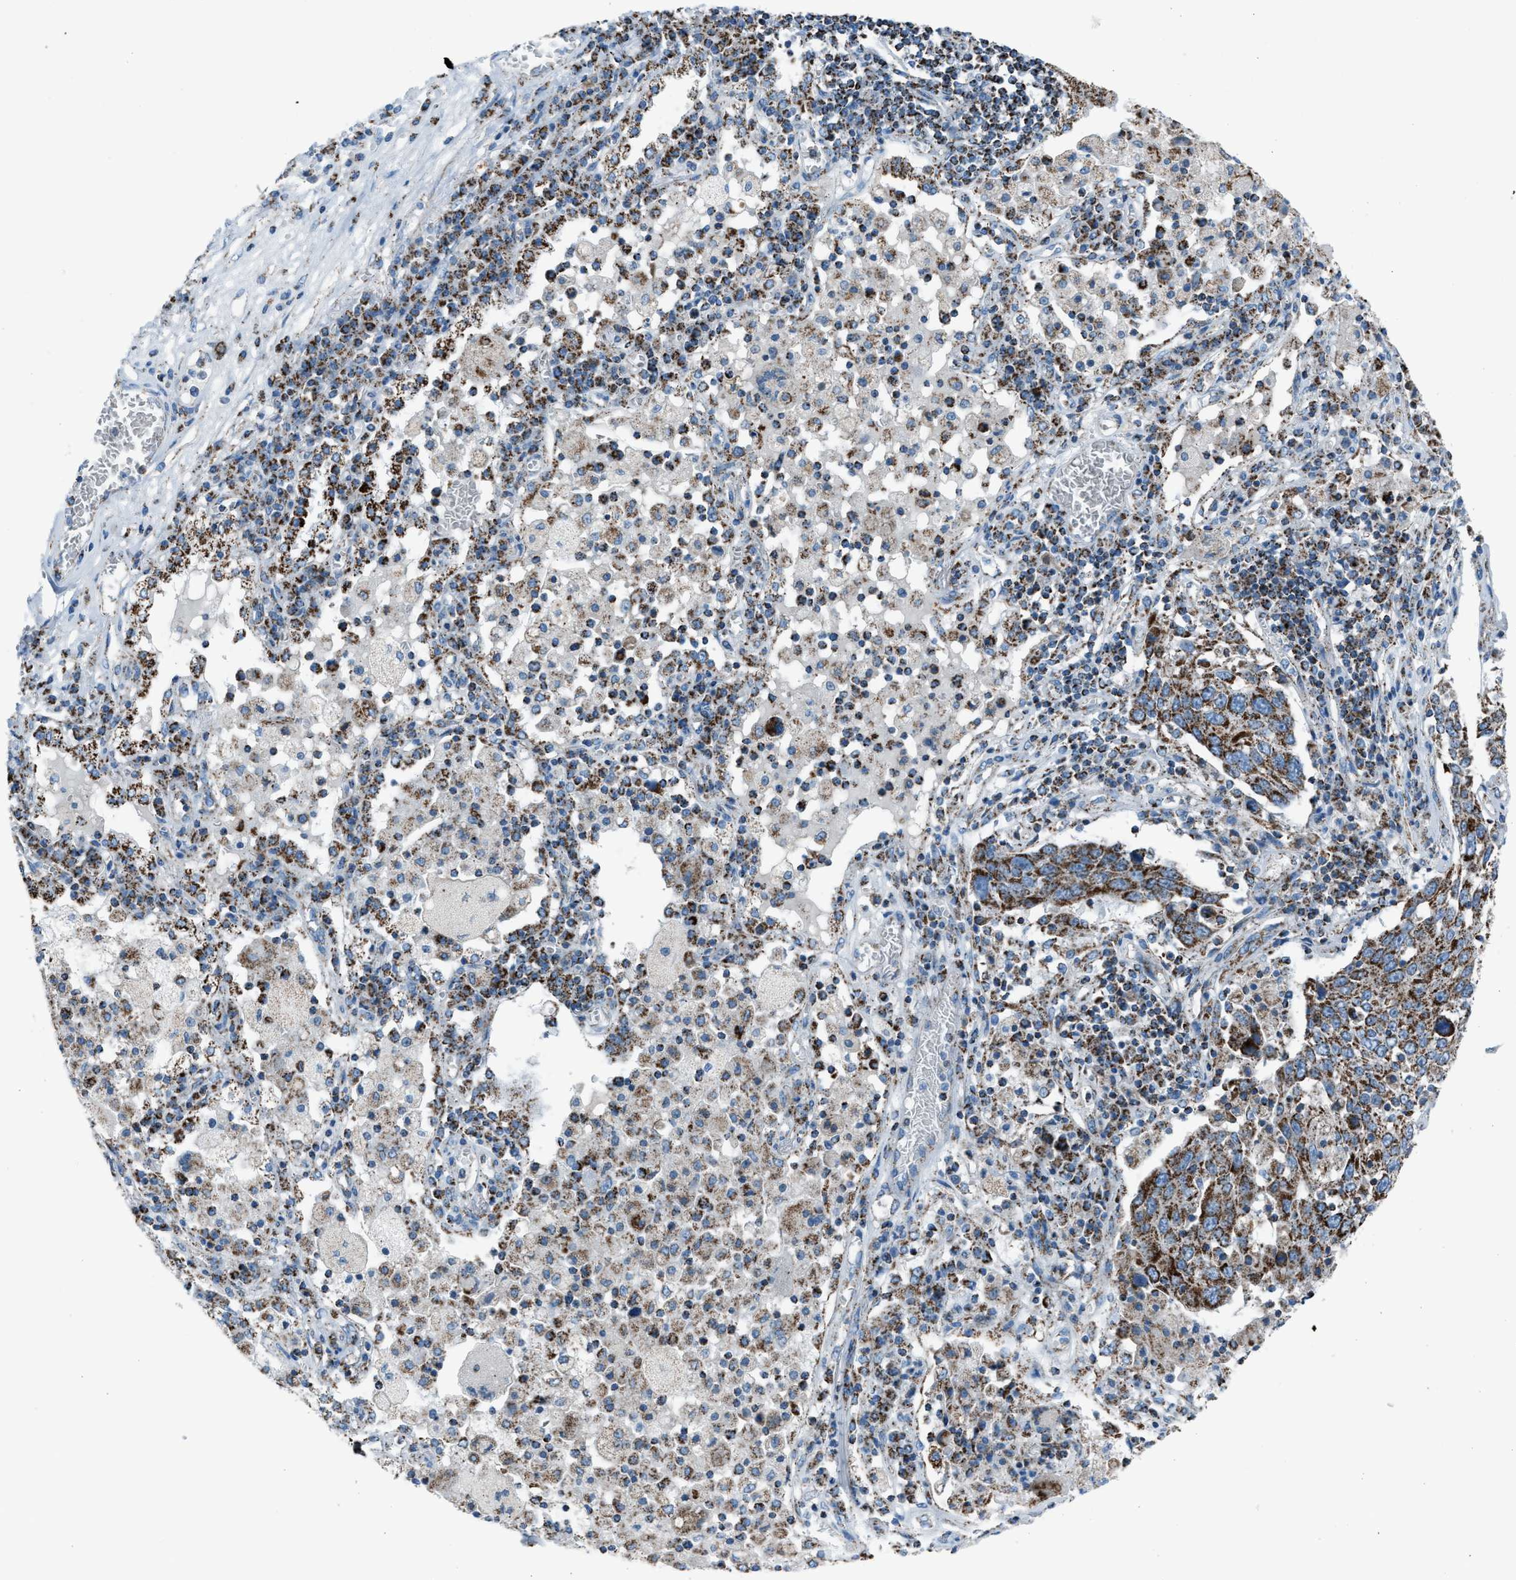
{"staining": {"intensity": "moderate", "quantity": ">75%", "location": "cytoplasmic/membranous"}, "tissue": "lung cancer", "cell_type": "Tumor cells", "image_type": "cancer", "snomed": [{"axis": "morphology", "description": "Squamous cell carcinoma, NOS"}, {"axis": "topography", "description": "Lung"}], "caption": "A micrograph of human lung squamous cell carcinoma stained for a protein reveals moderate cytoplasmic/membranous brown staining in tumor cells.", "gene": "MDH2", "patient": {"sex": "male", "age": 65}}